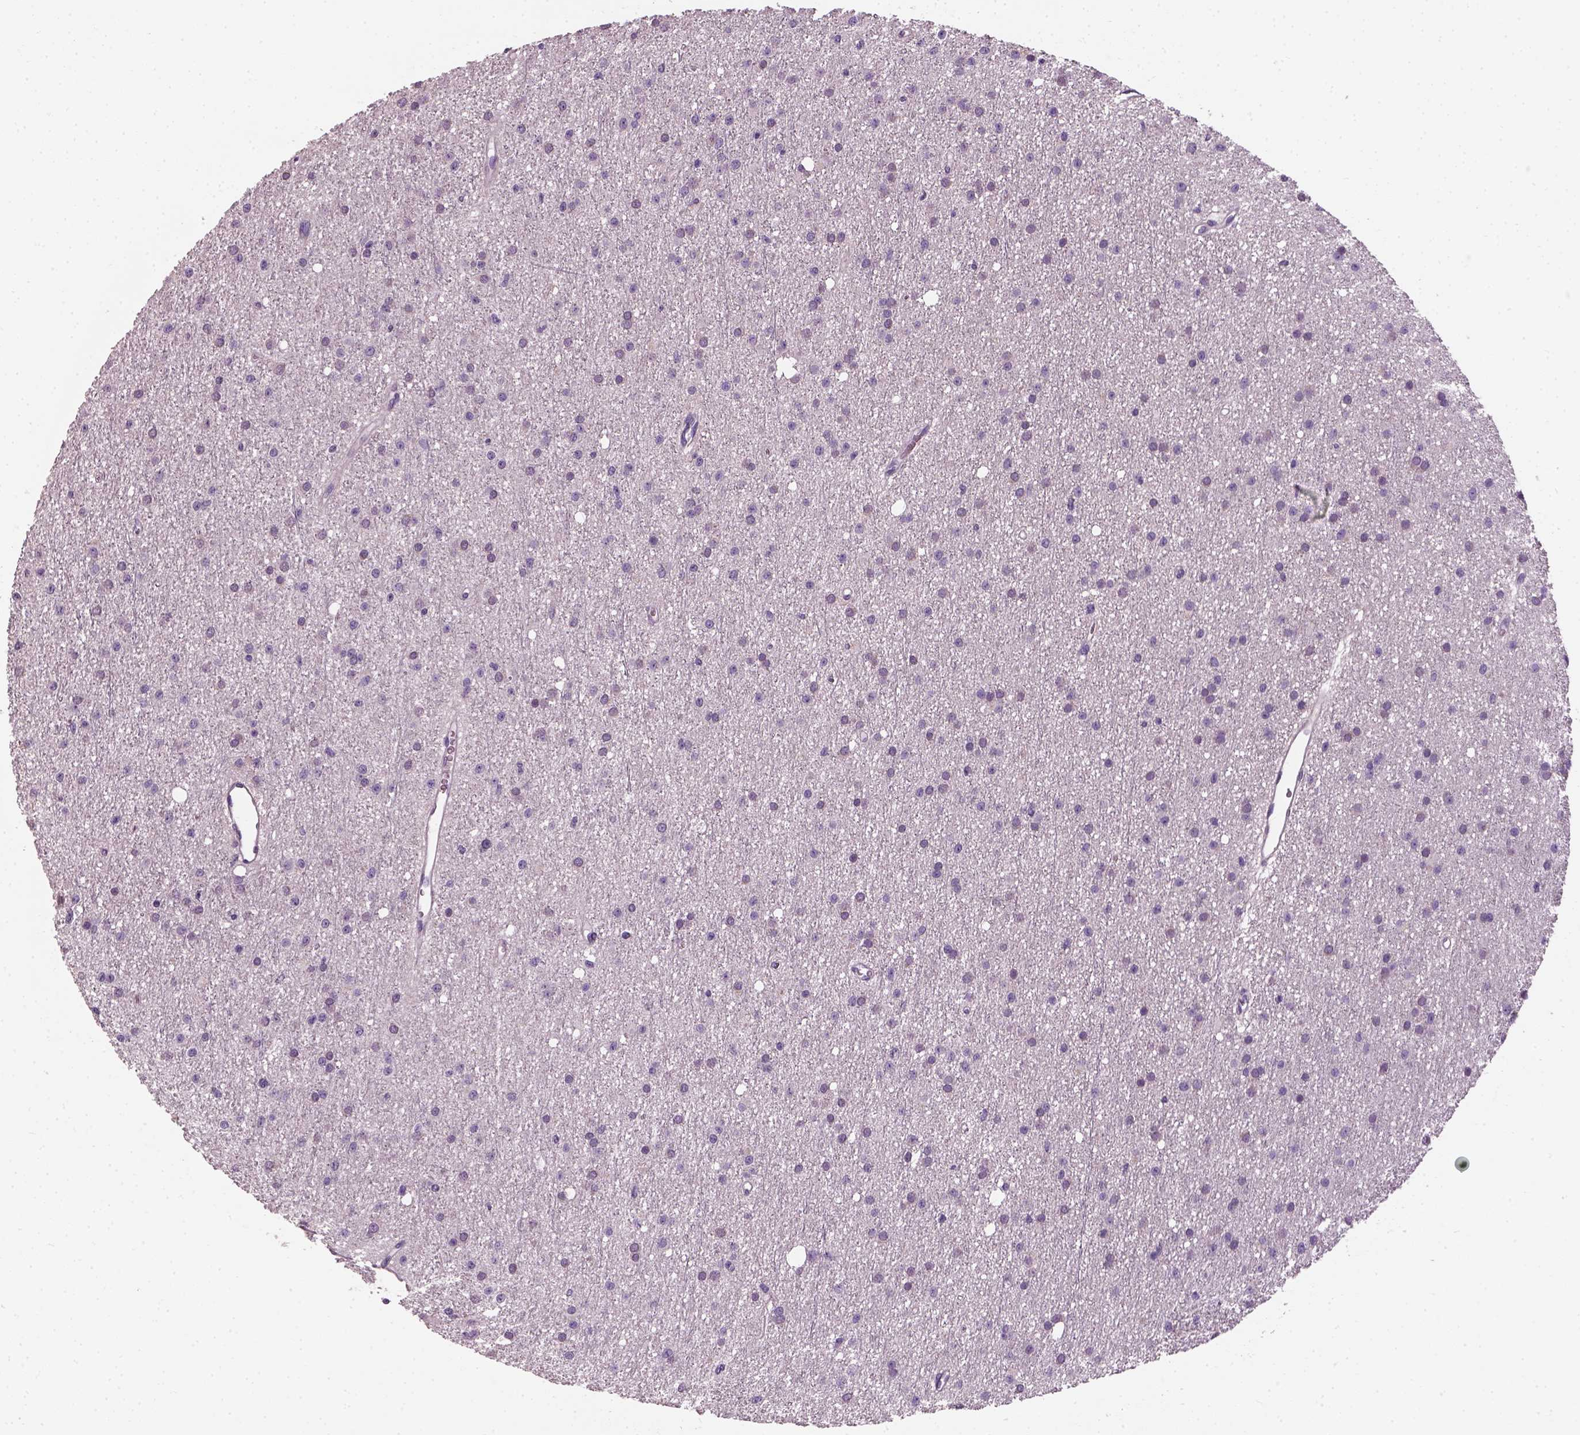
{"staining": {"intensity": "negative", "quantity": "none", "location": "none"}, "tissue": "glioma", "cell_type": "Tumor cells", "image_type": "cancer", "snomed": [{"axis": "morphology", "description": "Glioma, malignant, Low grade"}, {"axis": "topography", "description": "Brain"}], "caption": "This is an immunohistochemistry micrograph of human malignant low-grade glioma. There is no expression in tumor cells.", "gene": "ELOVL3", "patient": {"sex": "male", "age": 27}}